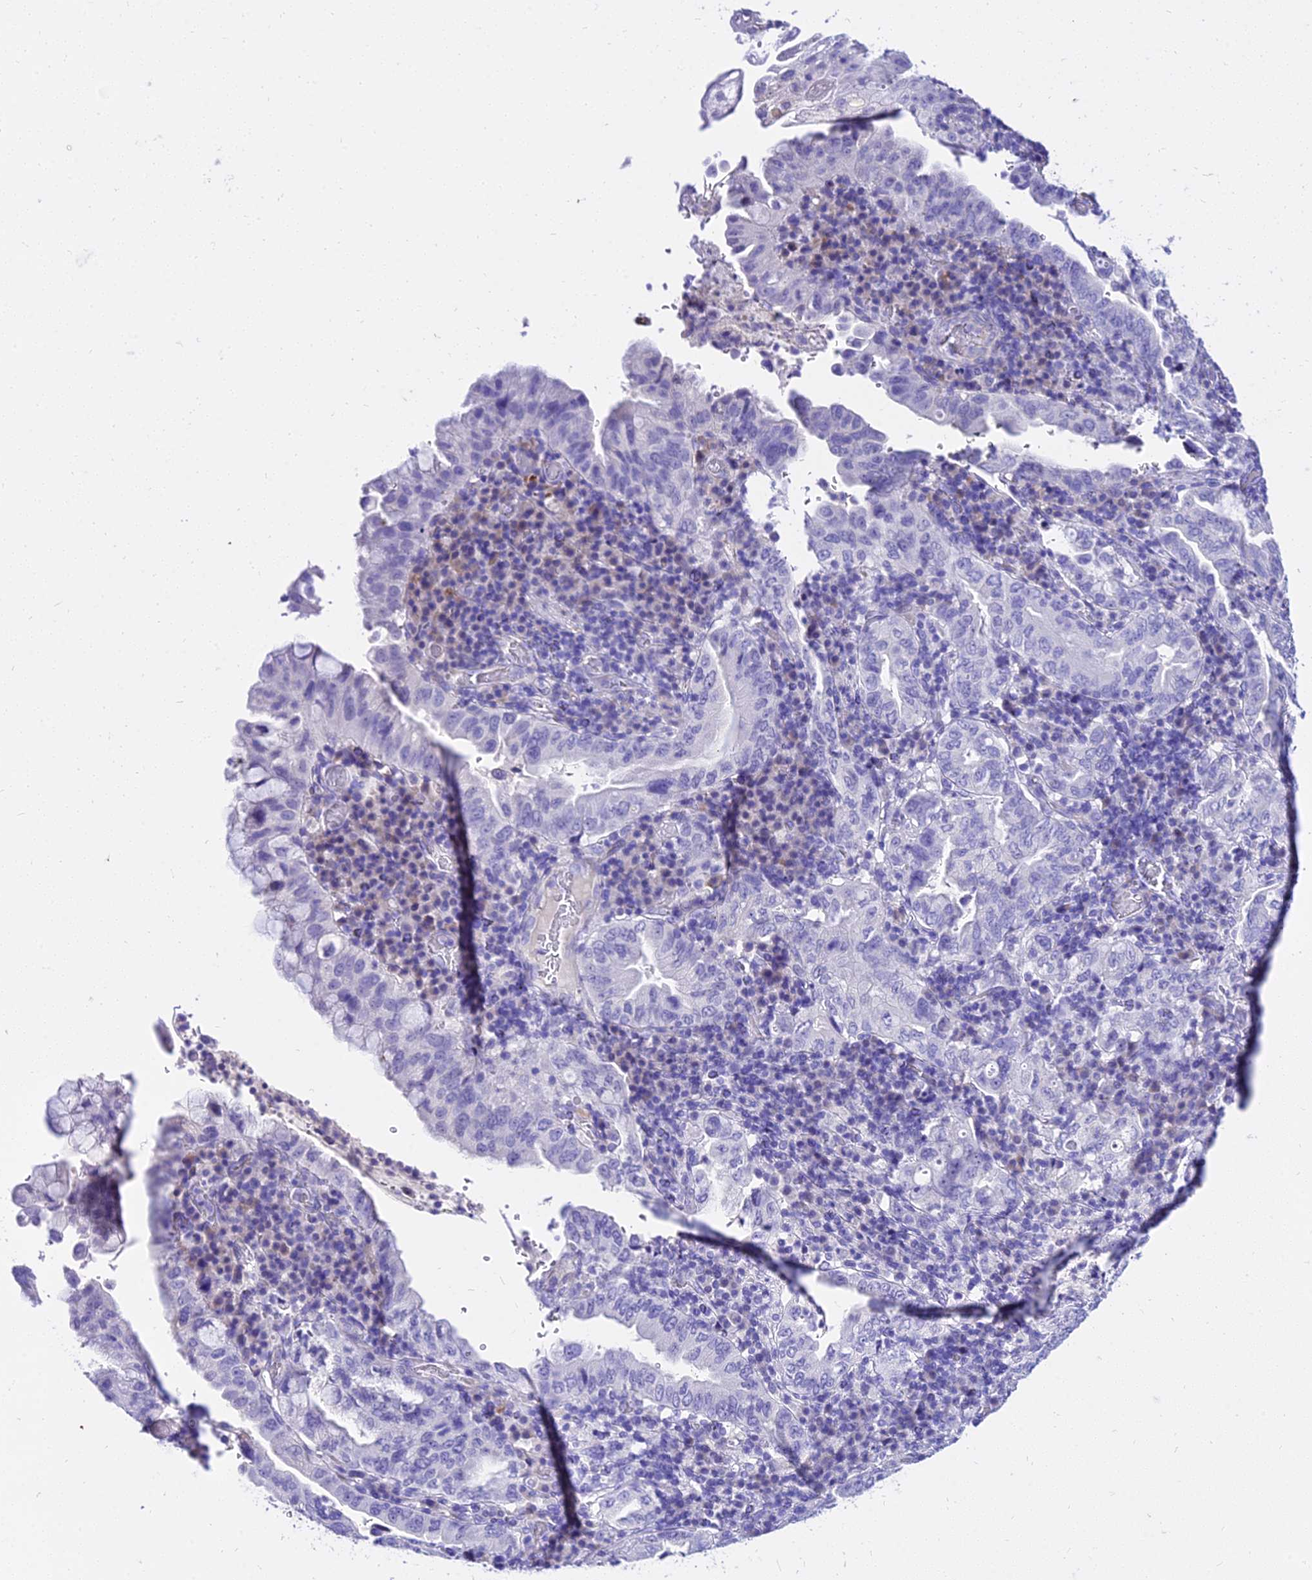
{"staining": {"intensity": "negative", "quantity": "none", "location": "none"}, "tissue": "stomach cancer", "cell_type": "Tumor cells", "image_type": "cancer", "snomed": [{"axis": "morphology", "description": "Normal tissue, NOS"}, {"axis": "morphology", "description": "Adenocarcinoma, NOS"}, {"axis": "topography", "description": "Esophagus"}, {"axis": "topography", "description": "Stomach, upper"}, {"axis": "topography", "description": "Peripheral nerve tissue"}], "caption": "Human stomach adenocarcinoma stained for a protein using IHC displays no expression in tumor cells.", "gene": "DEFB106A", "patient": {"sex": "male", "age": 62}}